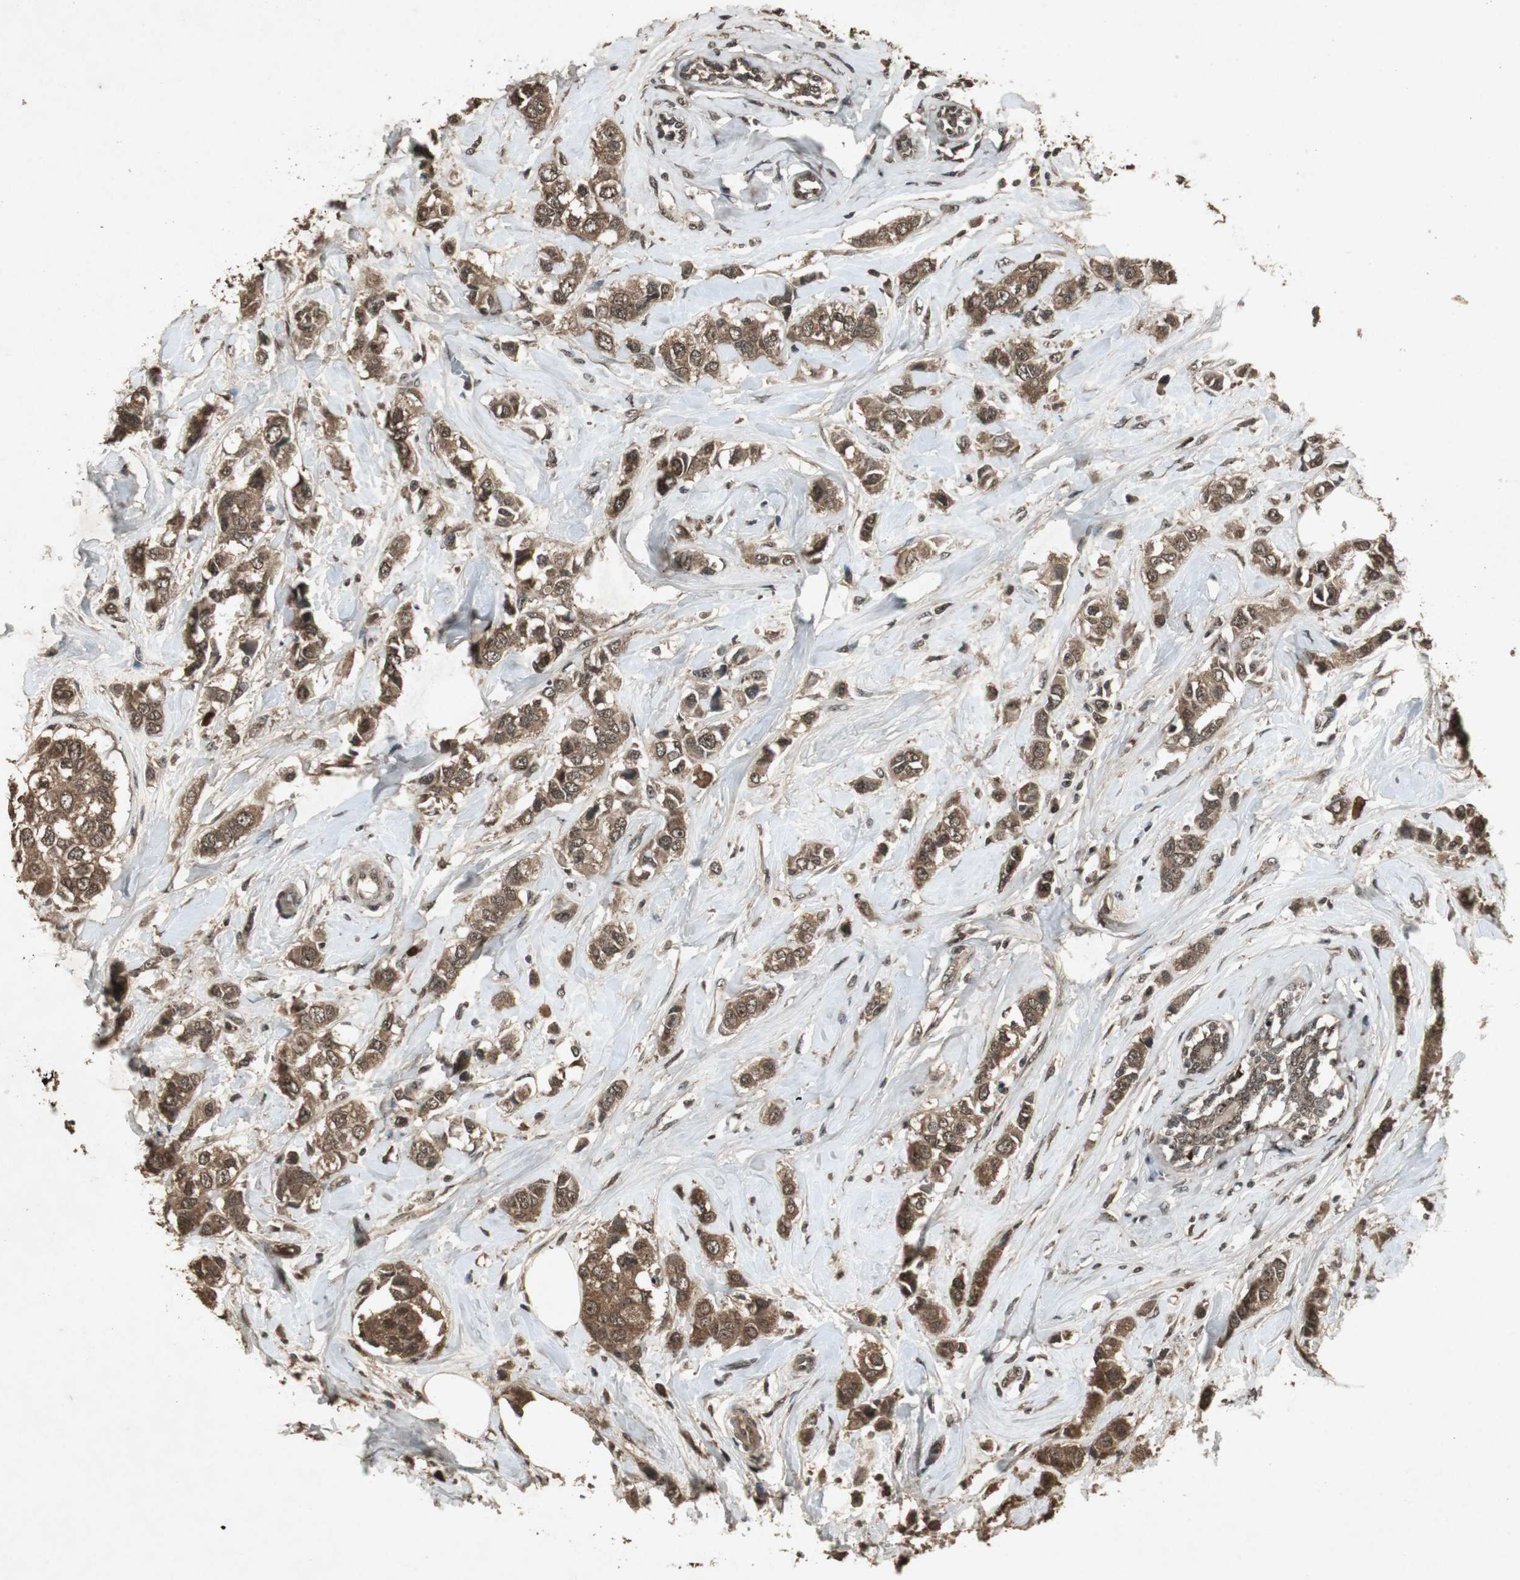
{"staining": {"intensity": "moderate", "quantity": ">75%", "location": "cytoplasmic/membranous,nuclear"}, "tissue": "breast cancer", "cell_type": "Tumor cells", "image_type": "cancer", "snomed": [{"axis": "morphology", "description": "Duct carcinoma"}, {"axis": "topography", "description": "Breast"}], "caption": "Protein analysis of breast cancer tissue demonstrates moderate cytoplasmic/membranous and nuclear staining in about >75% of tumor cells. (Brightfield microscopy of DAB IHC at high magnification).", "gene": "EMX1", "patient": {"sex": "female", "age": 50}}